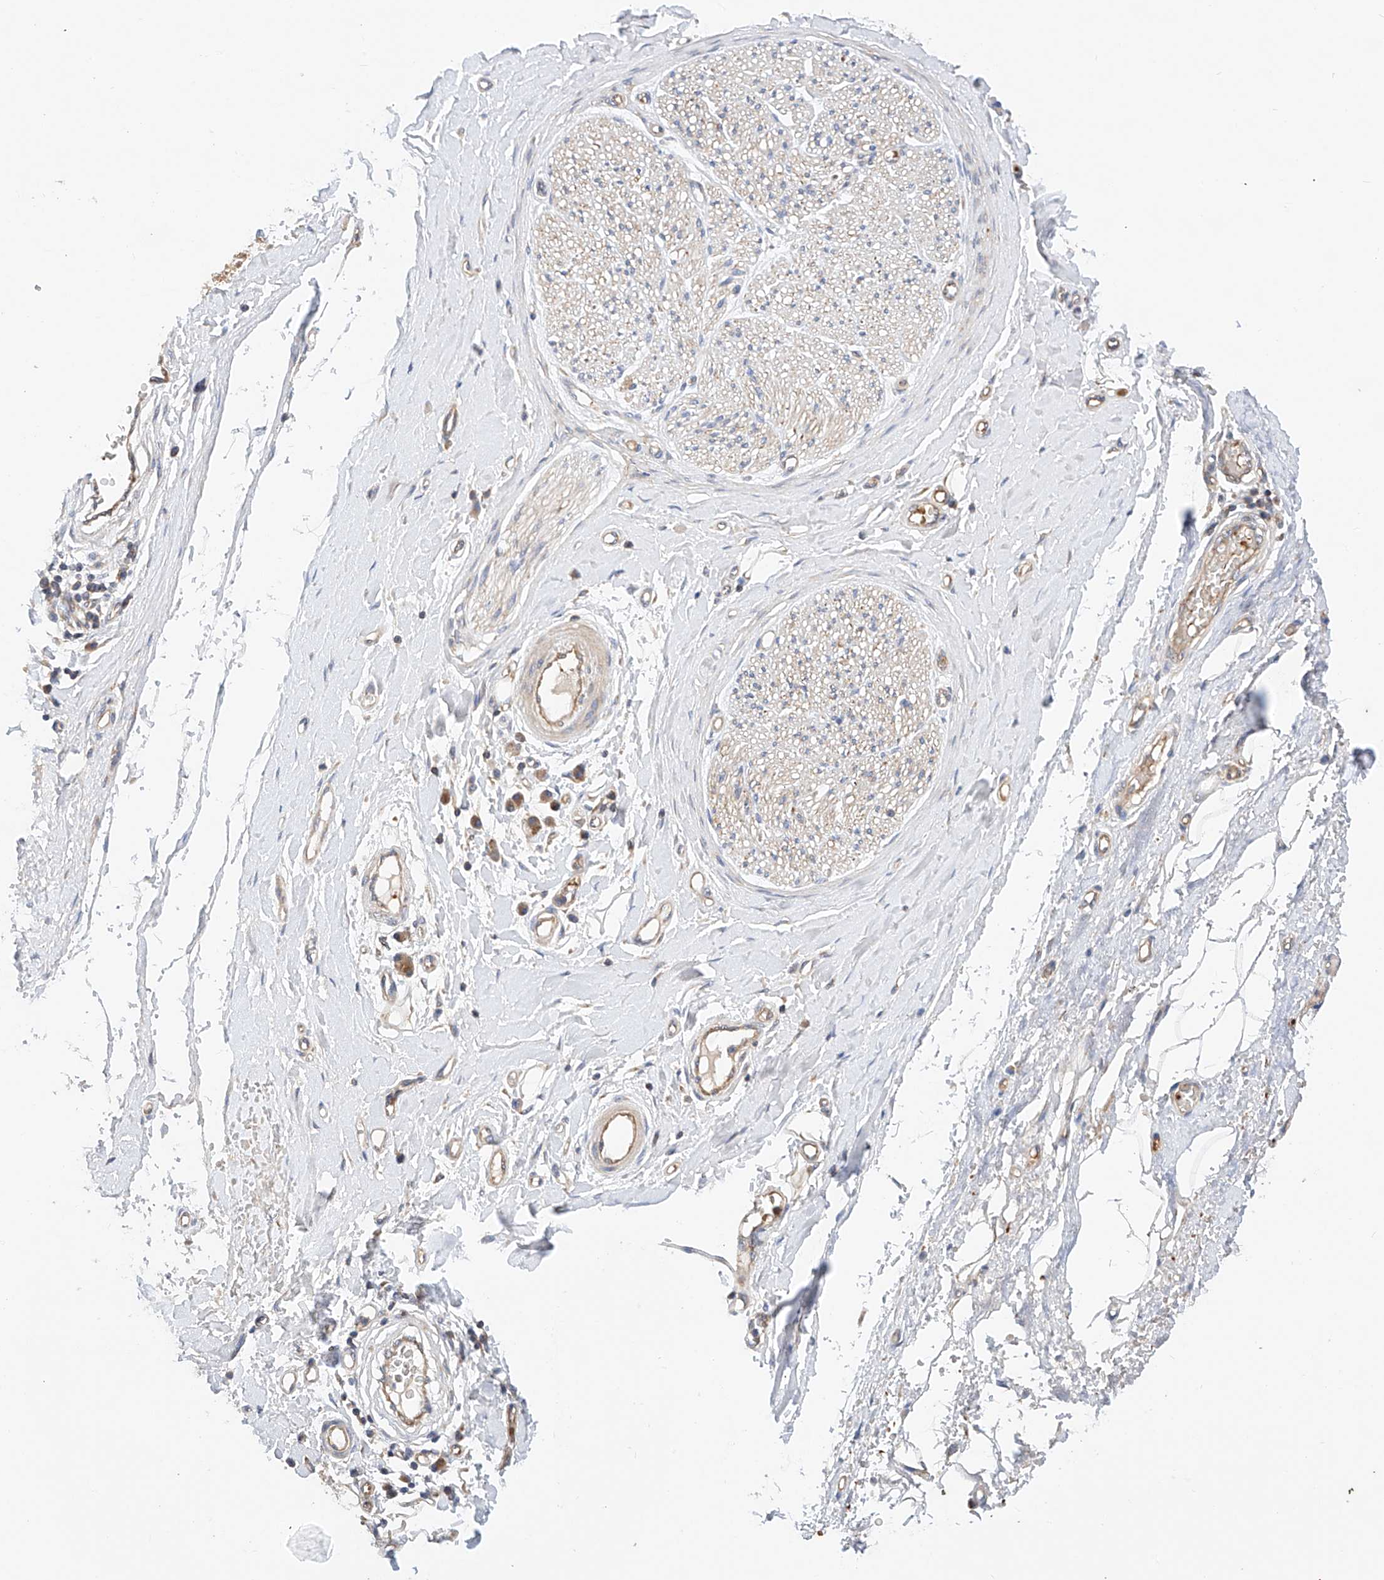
{"staining": {"intensity": "negative", "quantity": "none", "location": "none"}, "tissue": "adipose tissue", "cell_type": "Adipocytes", "image_type": "normal", "snomed": [{"axis": "morphology", "description": "Normal tissue, NOS"}, {"axis": "morphology", "description": "Adenocarcinoma, NOS"}, {"axis": "topography", "description": "Esophagus"}, {"axis": "topography", "description": "Stomach, upper"}, {"axis": "topography", "description": "Peripheral nerve tissue"}], "caption": "An image of adipose tissue stained for a protein shows no brown staining in adipocytes. (Stains: DAB immunohistochemistry (IHC) with hematoxylin counter stain, Microscopy: brightfield microscopy at high magnification).", "gene": "NR1D1", "patient": {"sex": "male", "age": 62}}